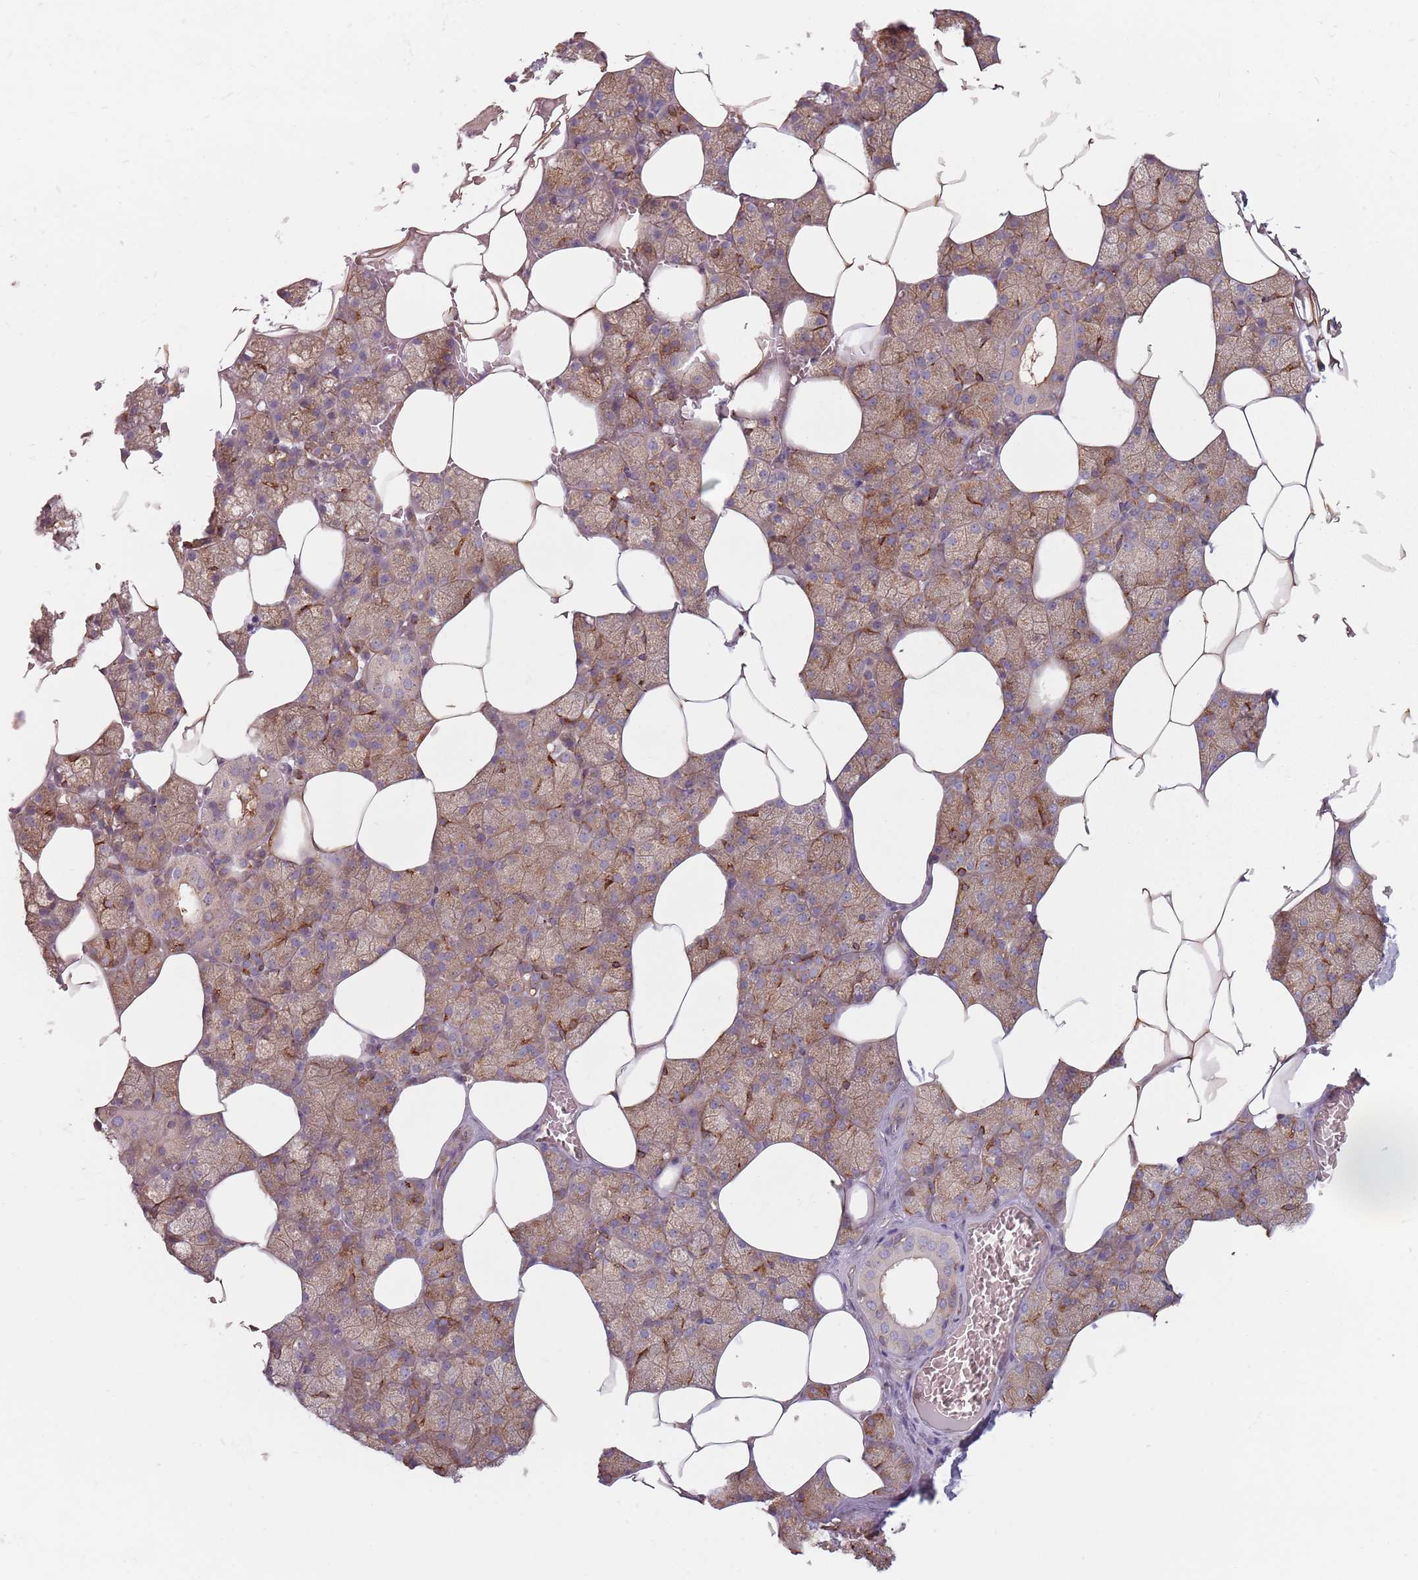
{"staining": {"intensity": "moderate", "quantity": "25%-75%", "location": "cytoplasmic/membranous"}, "tissue": "salivary gland", "cell_type": "Glandular cells", "image_type": "normal", "snomed": [{"axis": "morphology", "description": "Normal tissue, NOS"}, {"axis": "topography", "description": "Salivary gland"}], "caption": "Salivary gland stained with DAB IHC displays medium levels of moderate cytoplasmic/membranous expression in about 25%-75% of glandular cells. (IHC, brightfield microscopy, high magnification).", "gene": "TPD52L2", "patient": {"sex": "male", "age": 62}}